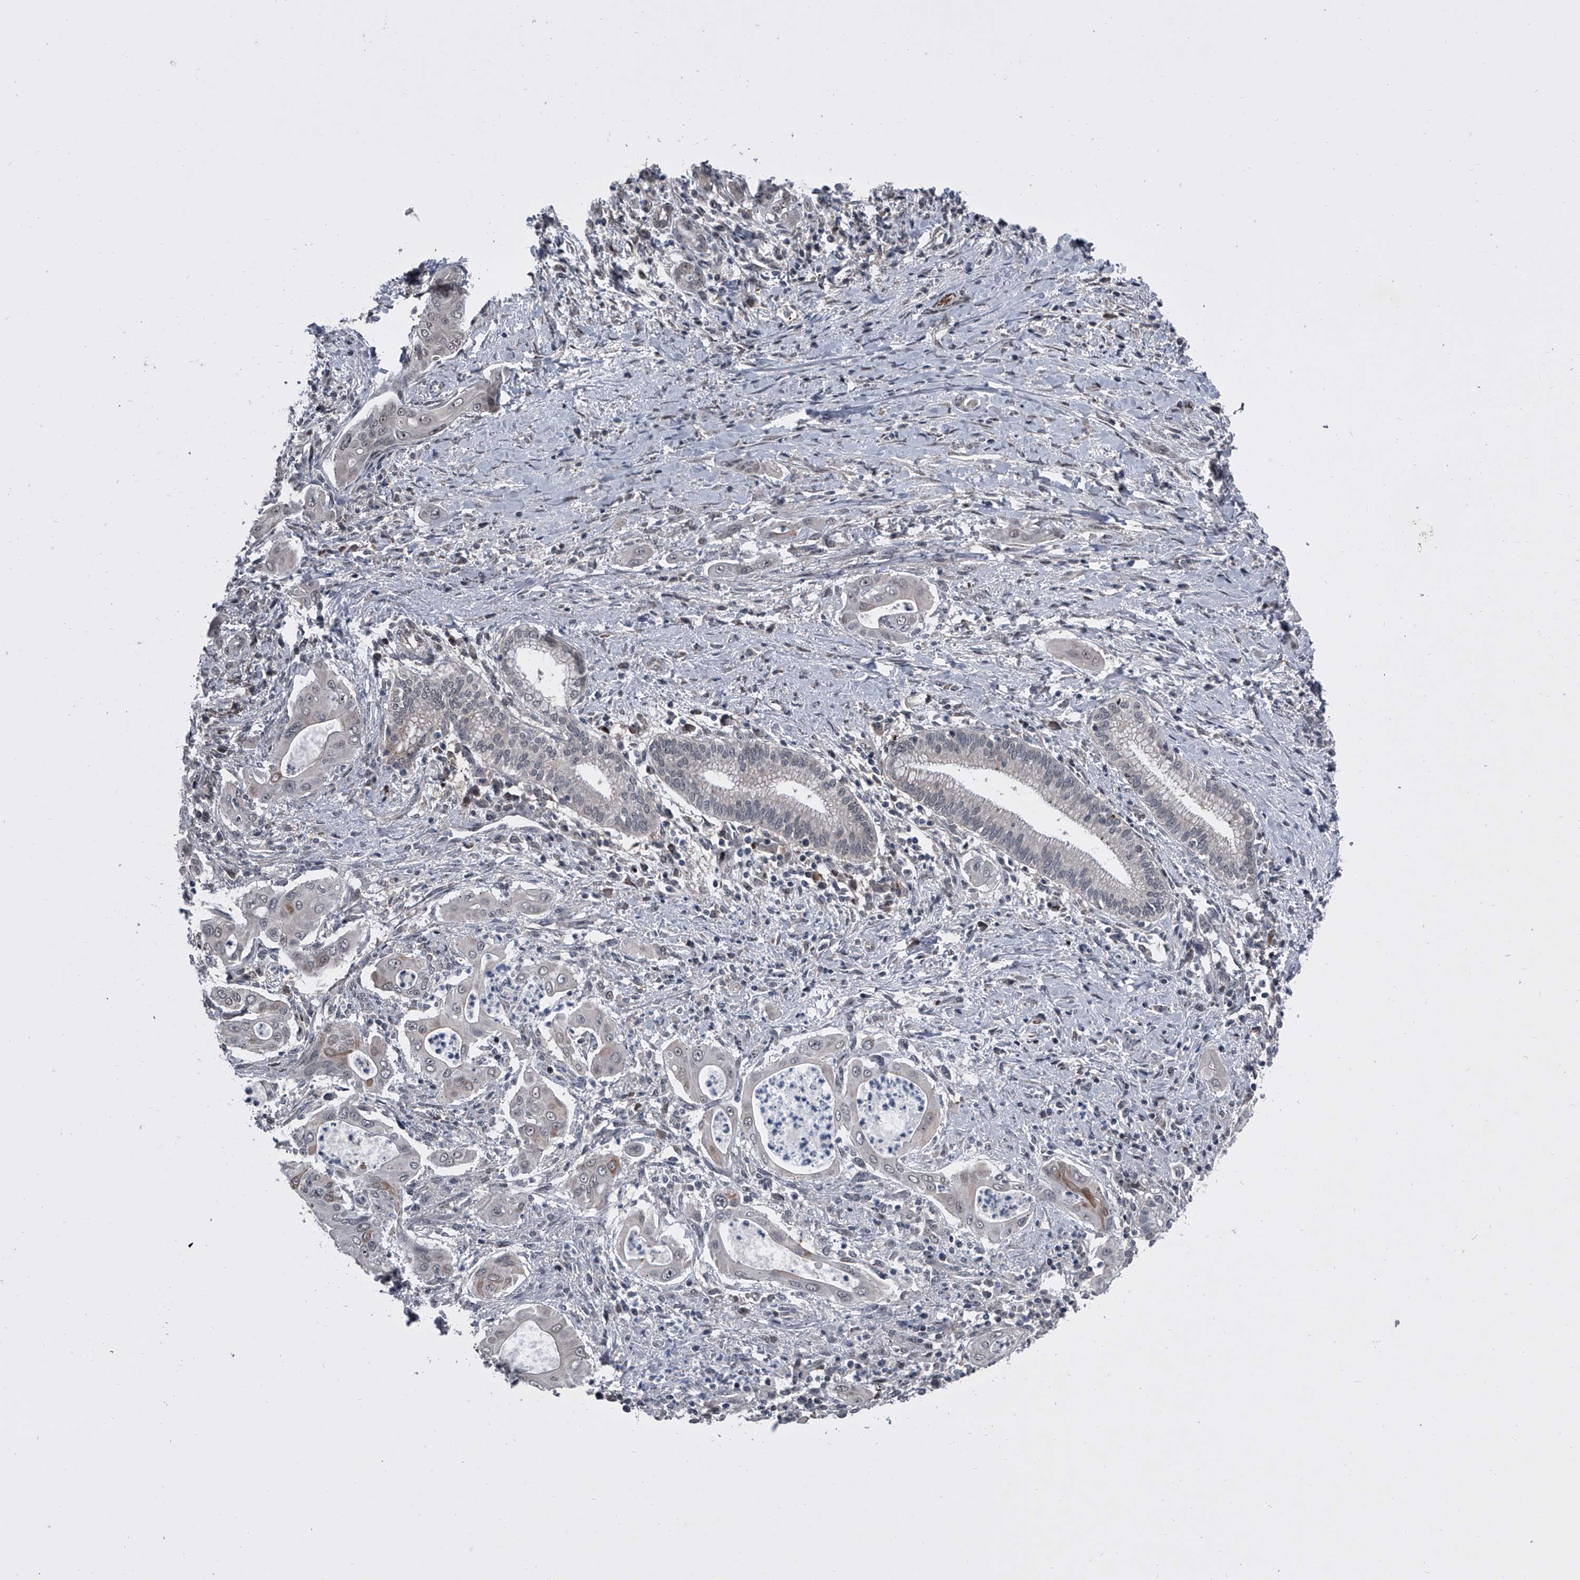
{"staining": {"intensity": "negative", "quantity": "none", "location": "none"}, "tissue": "pancreatic cancer", "cell_type": "Tumor cells", "image_type": "cancer", "snomed": [{"axis": "morphology", "description": "Adenocarcinoma, NOS"}, {"axis": "topography", "description": "Pancreas"}], "caption": "Immunohistochemistry image of neoplastic tissue: human pancreatic cancer stained with DAB (3,3'-diaminobenzidine) demonstrates no significant protein staining in tumor cells. The staining is performed using DAB (3,3'-diaminobenzidine) brown chromogen with nuclei counter-stained in using hematoxylin.", "gene": "ELK4", "patient": {"sex": "male", "age": 58}}